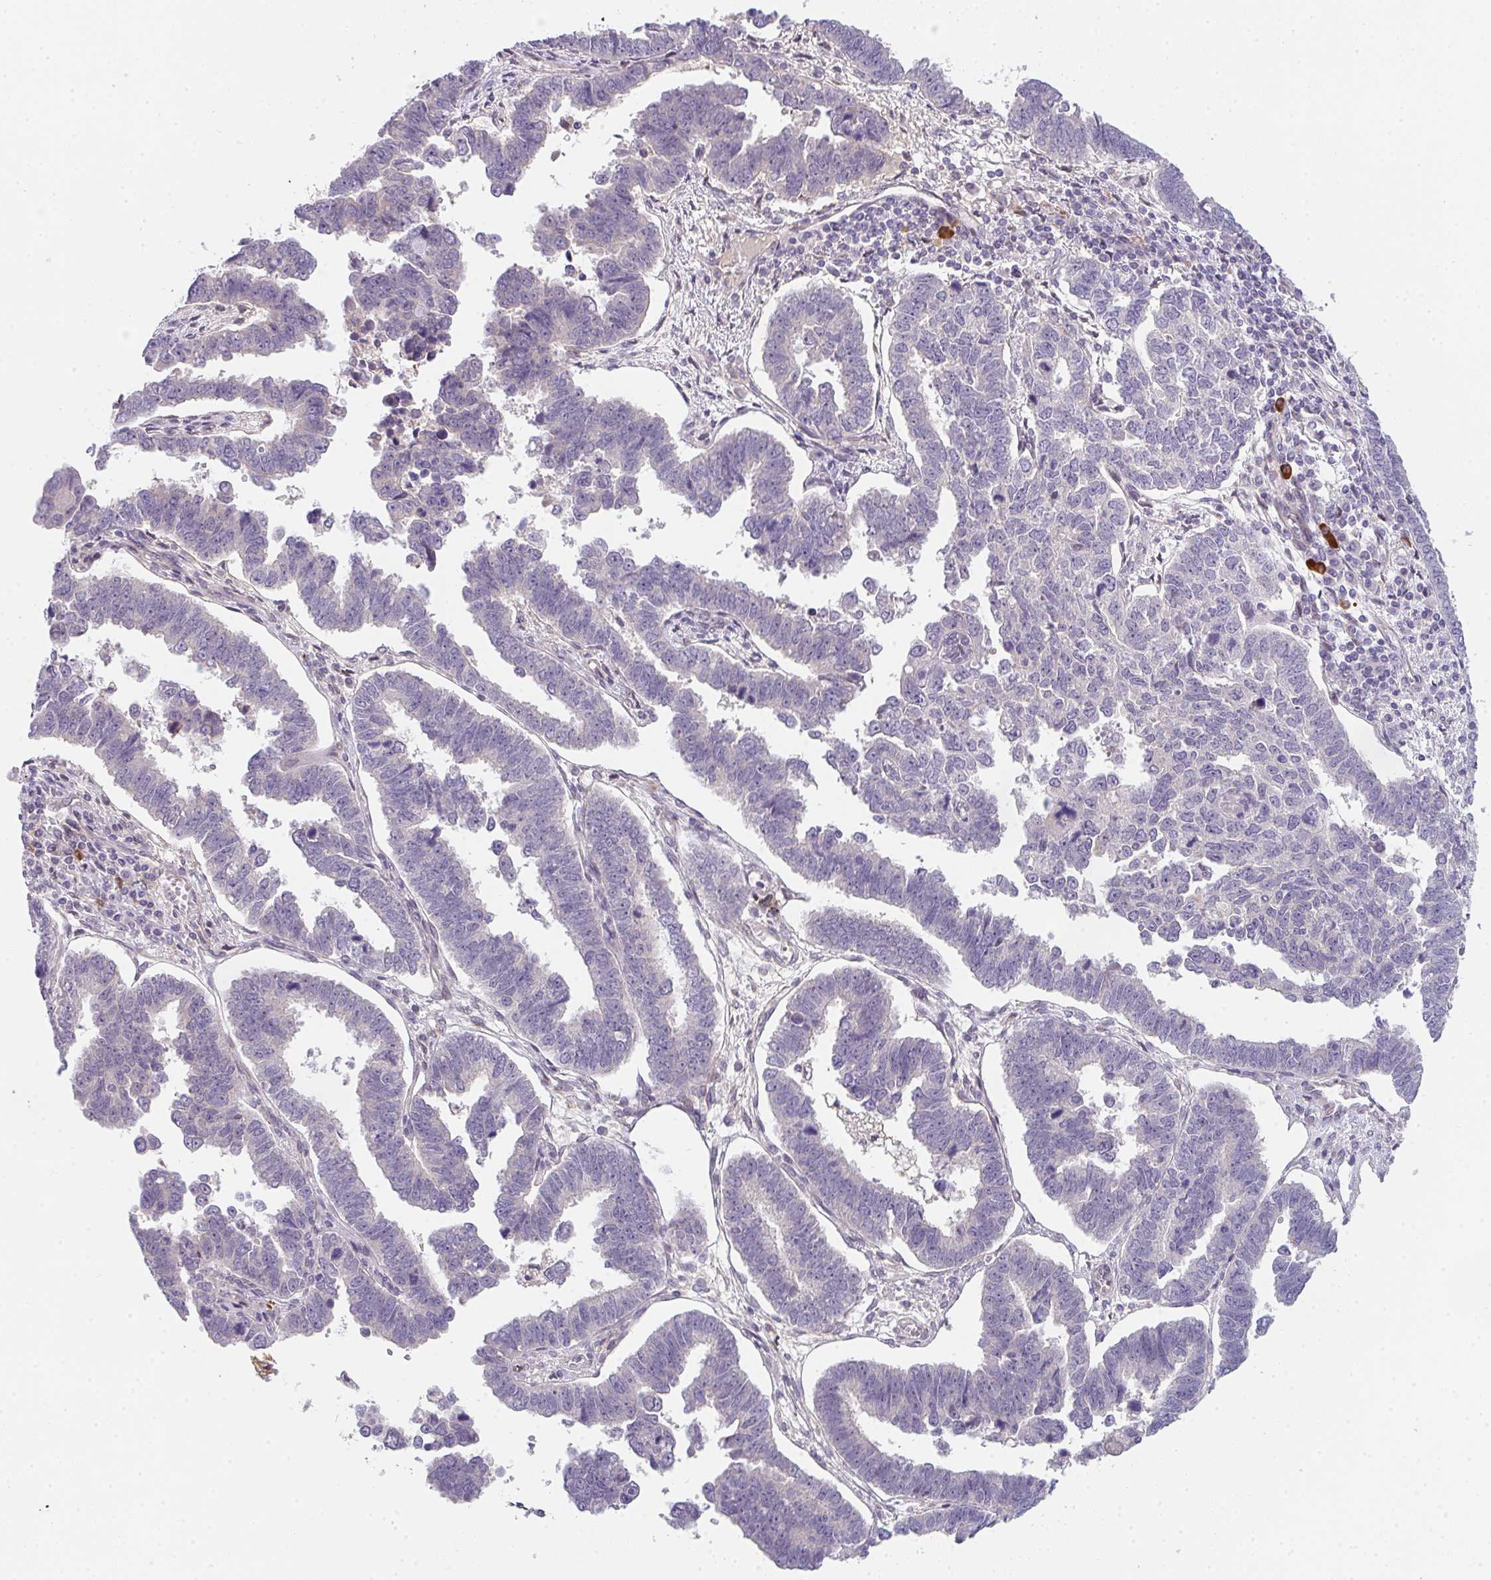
{"staining": {"intensity": "negative", "quantity": "none", "location": "none"}, "tissue": "endometrial cancer", "cell_type": "Tumor cells", "image_type": "cancer", "snomed": [{"axis": "morphology", "description": "Adenocarcinoma, NOS"}, {"axis": "topography", "description": "Endometrium"}], "caption": "DAB (3,3'-diaminobenzidine) immunohistochemical staining of human adenocarcinoma (endometrial) displays no significant expression in tumor cells.", "gene": "TNFRSF10A", "patient": {"sex": "female", "age": 75}}